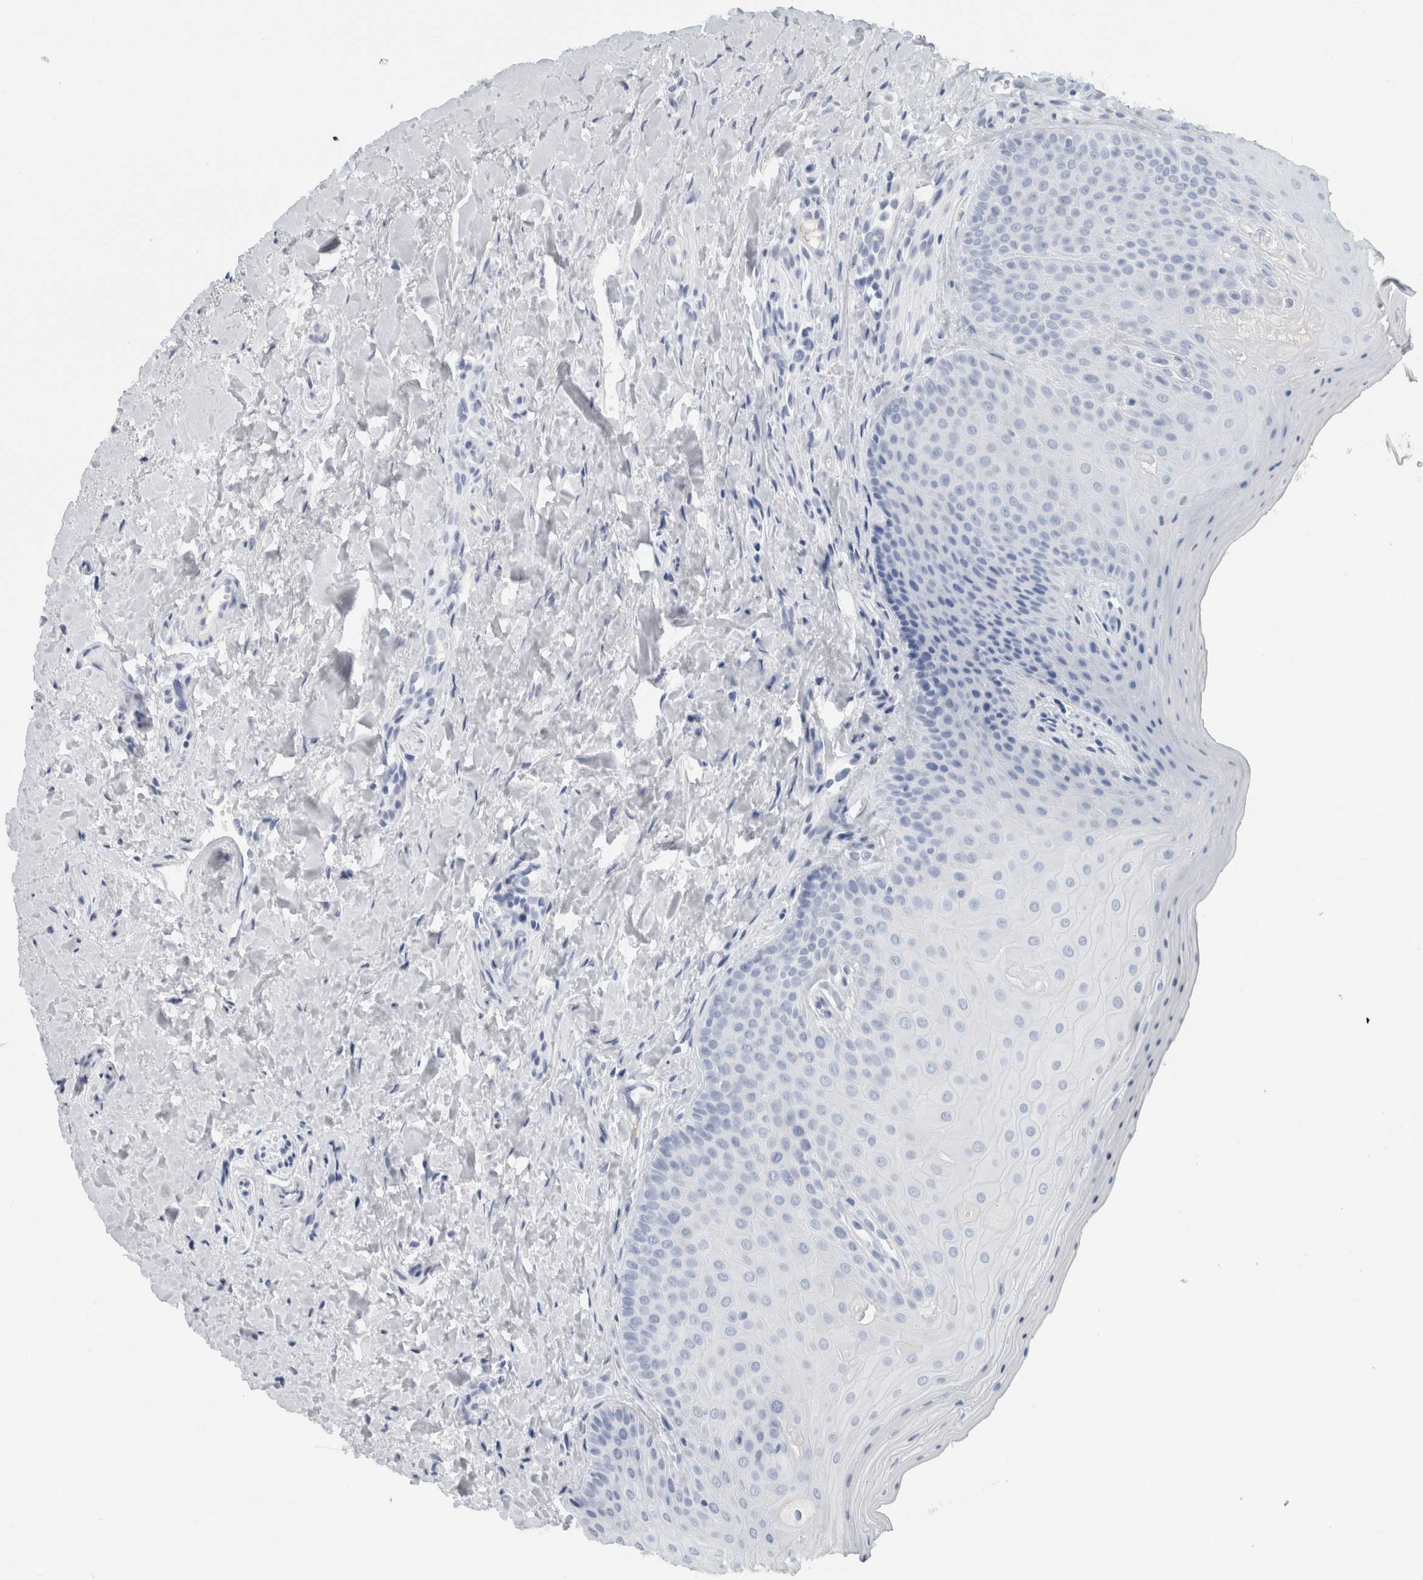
{"staining": {"intensity": "negative", "quantity": "none", "location": "none"}, "tissue": "oral mucosa", "cell_type": "Squamous epithelial cells", "image_type": "normal", "snomed": [{"axis": "morphology", "description": "Normal tissue, NOS"}, {"axis": "topography", "description": "Oral tissue"}], "caption": "This image is of unremarkable oral mucosa stained with immunohistochemistry (IHC) to label a protein in brown with the nuclei are counter-stained blue. There is no expression in squamous epithelial cells.", "gene": "TSPAN8", "patient": {"sex": "female", "age": 31}}